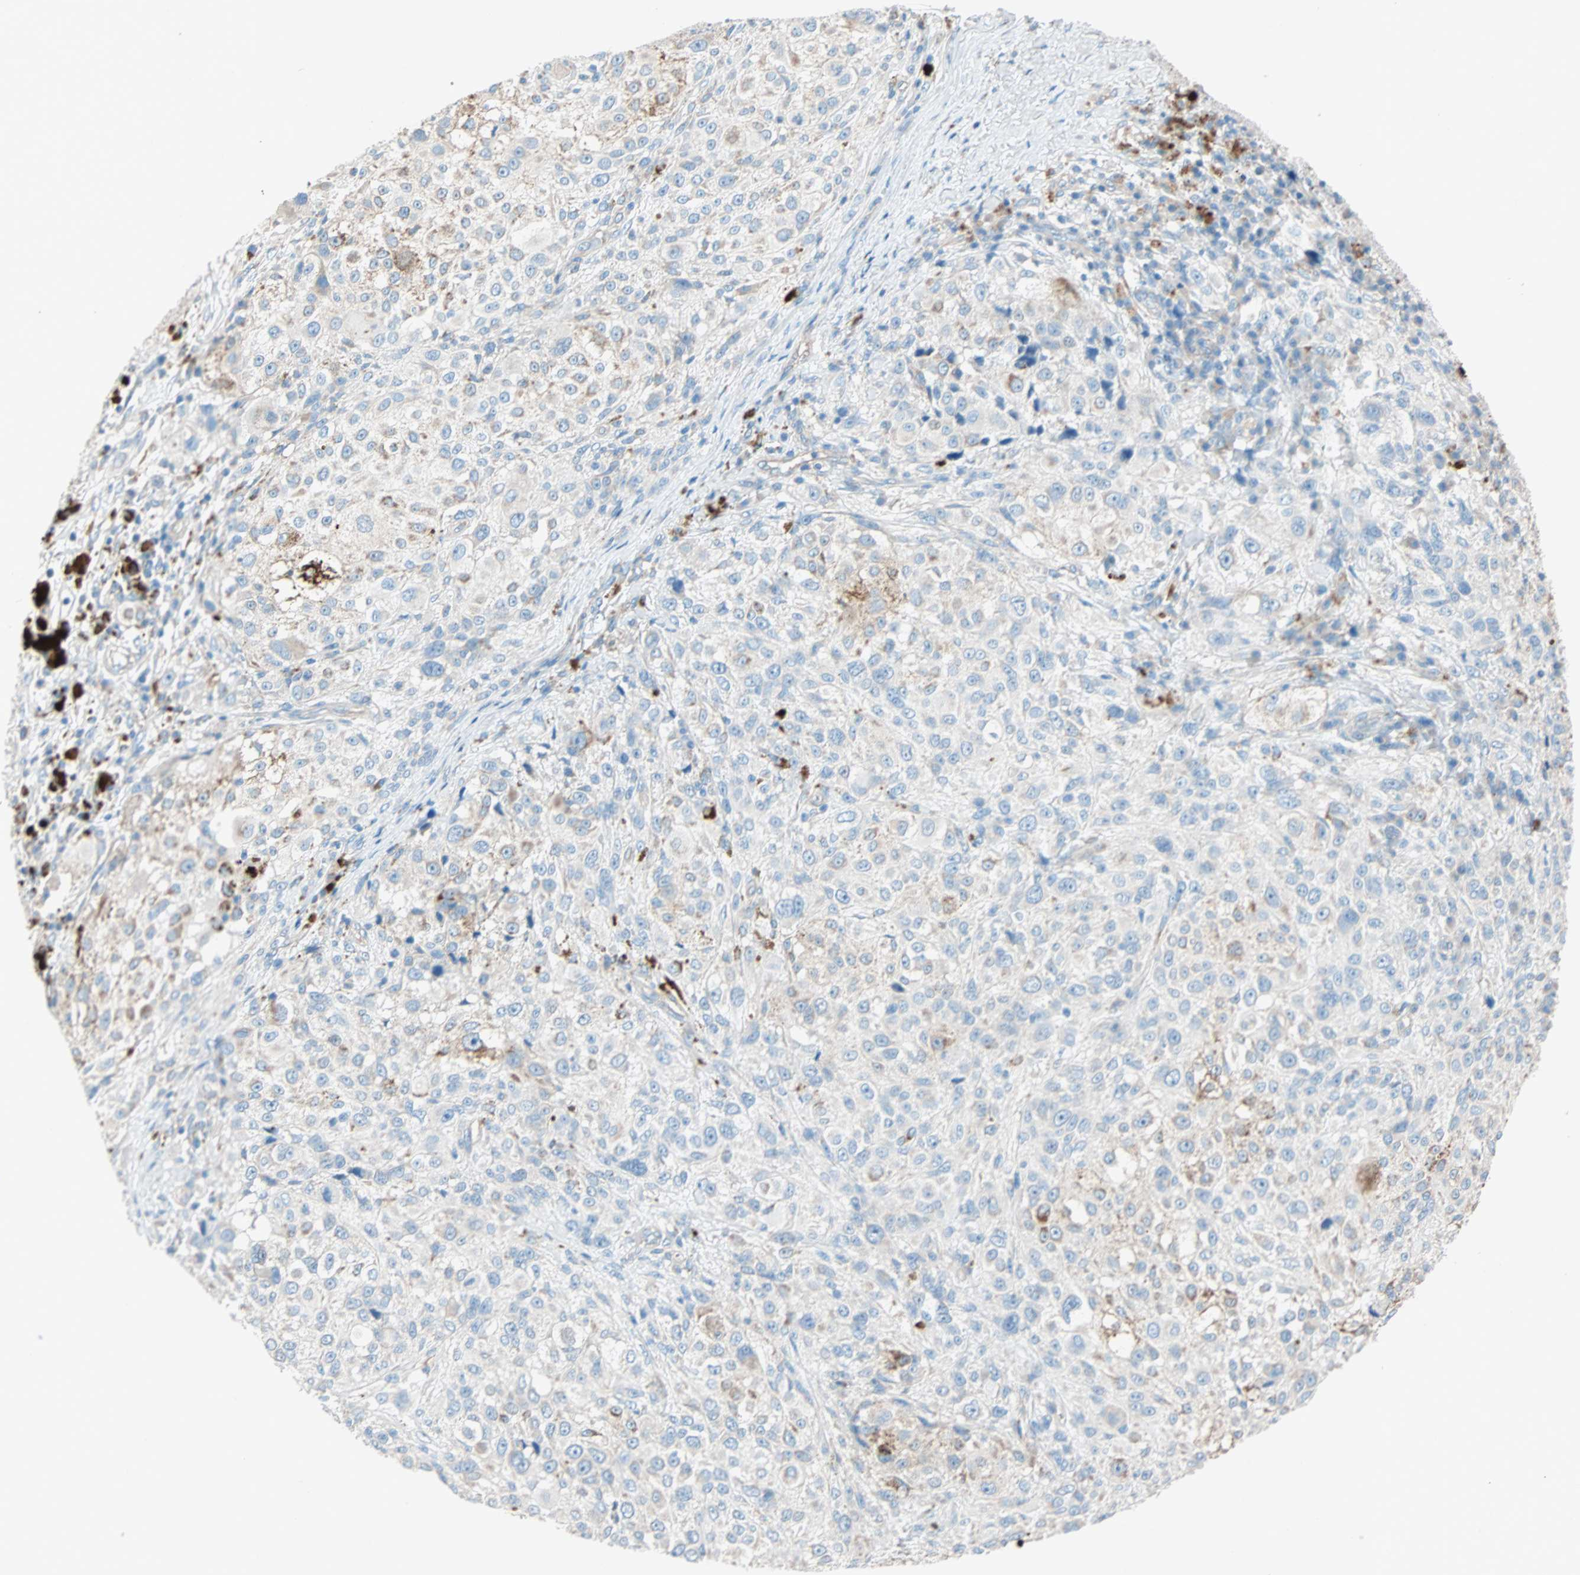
{"staining": {"intensity": "moderate", "quantity": "25%-75%", "location": "cytoplasmic/membranous"}, "tissue": "melanoma", "cell_type": "Tumor cells", "image_type": "cancer", "snomed": [{"axis": "morphology", "description": "Necrosis, NOS"}, {"axis": "morphology", "description": "Malignant melanoma, NOS"}, {"axis": "topography", "description": "Skin"}], "caption": "High-power microscopy captured an immunohistochemistry histopathology image of melanoma, revealing moderate cytoplasmic/membranous staining in approximately 25%-75% of tumor cells.", "gene": "LY6G6F", "patient": {"sex": "female", "age": 87}}